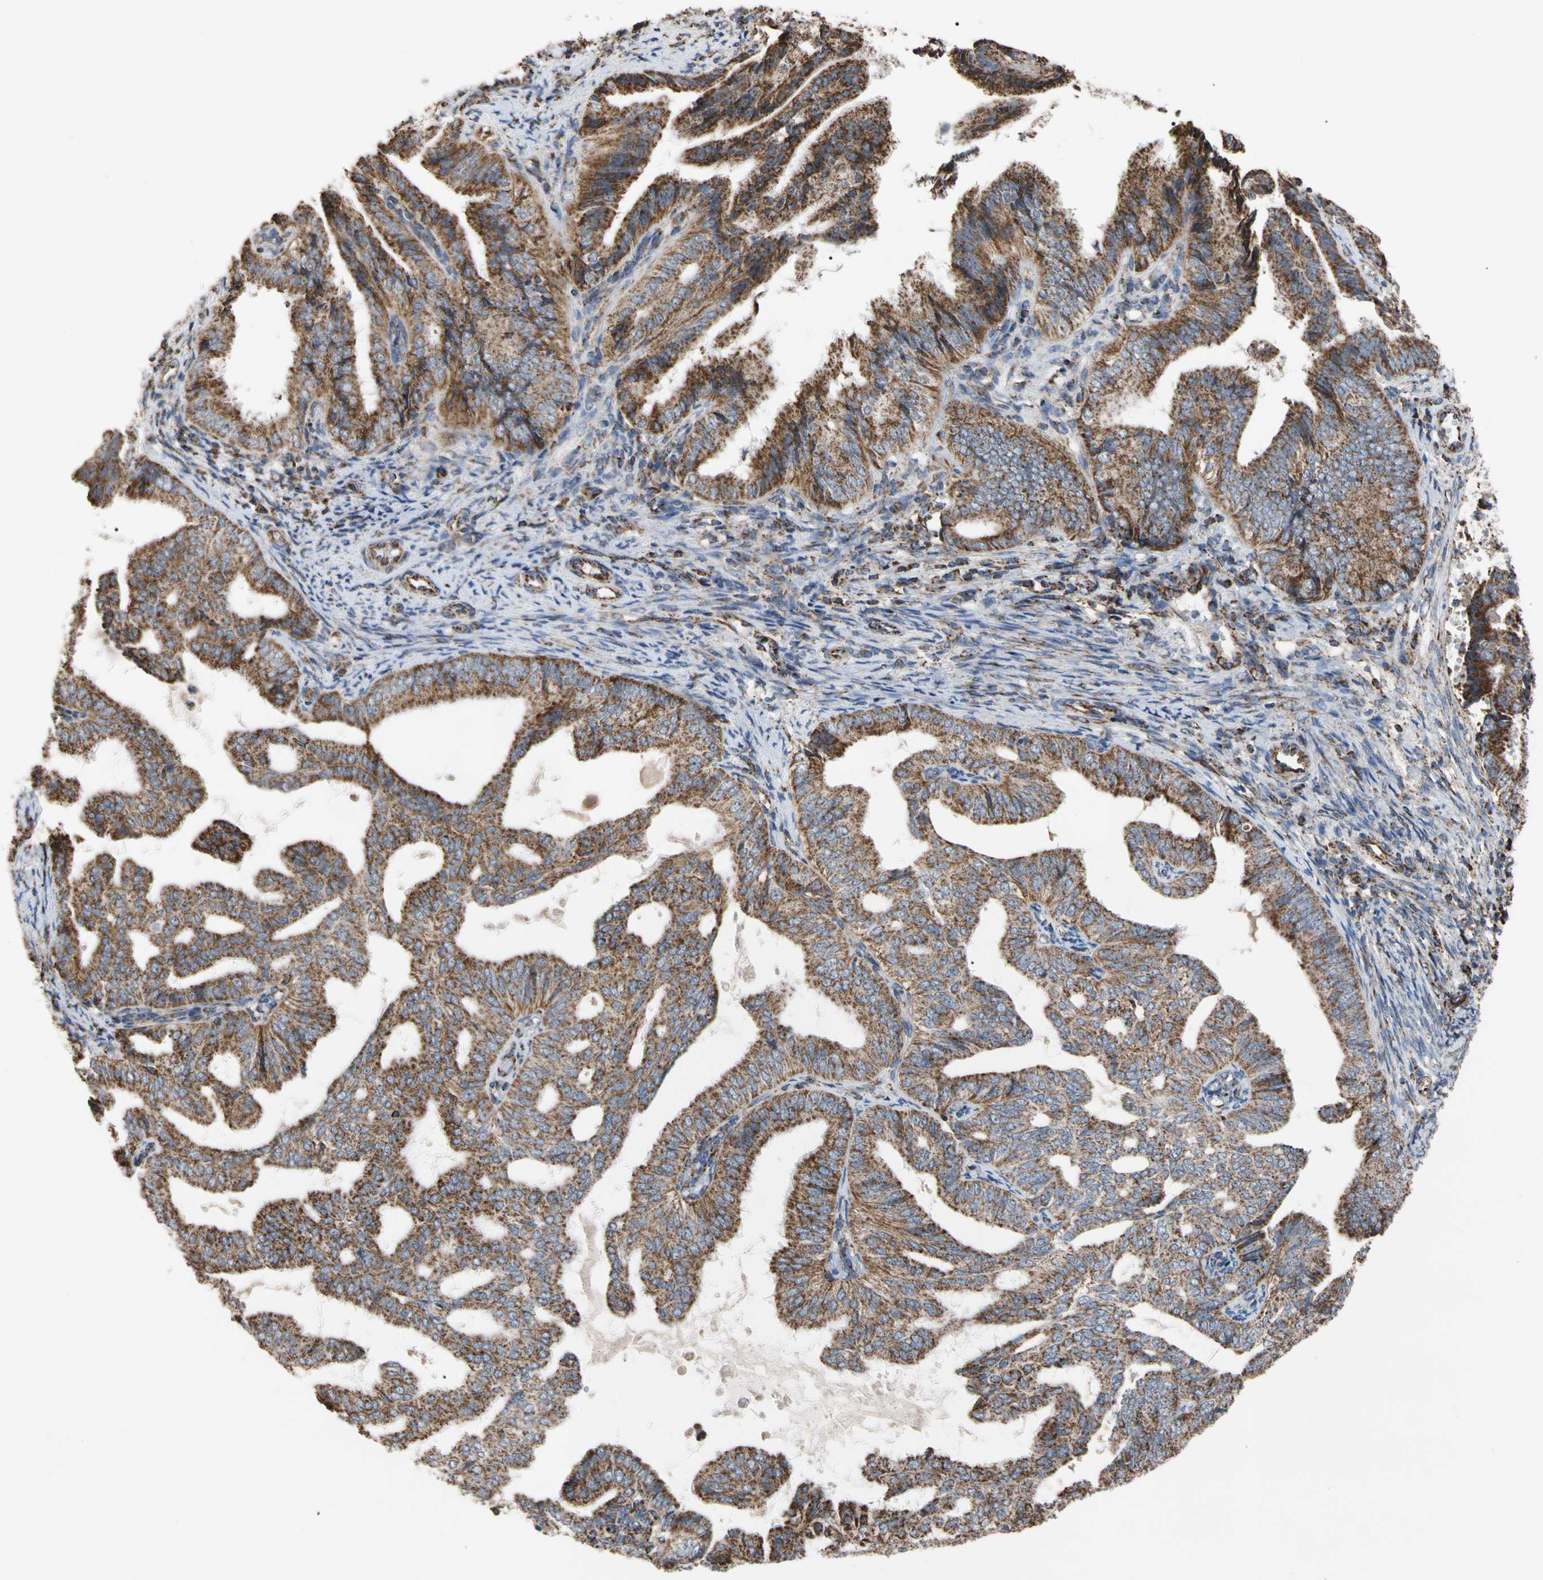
{"staining": {"intensity": "strong", "quantity": ">75%", "location": "cytoplasmic/membranous"}, "tissue": "endometrial cancer", "cell_type": "Tumor cells", "image_type": "cancer", "snomed": [{"axis": "morphology", "description": "Adenocarcinoma, NOS"}, {"axis": "topography", "description": "Endometrium"}], "caption": "Immunohistochemical staining of human adenocarcinoma (endometrial) shows high levels of strong cytoplasmic/membranous protein expression in approximately >75% of tumor cells.", "gene": "FAM110B", "patient": {"sex": "female", "age": 58}}